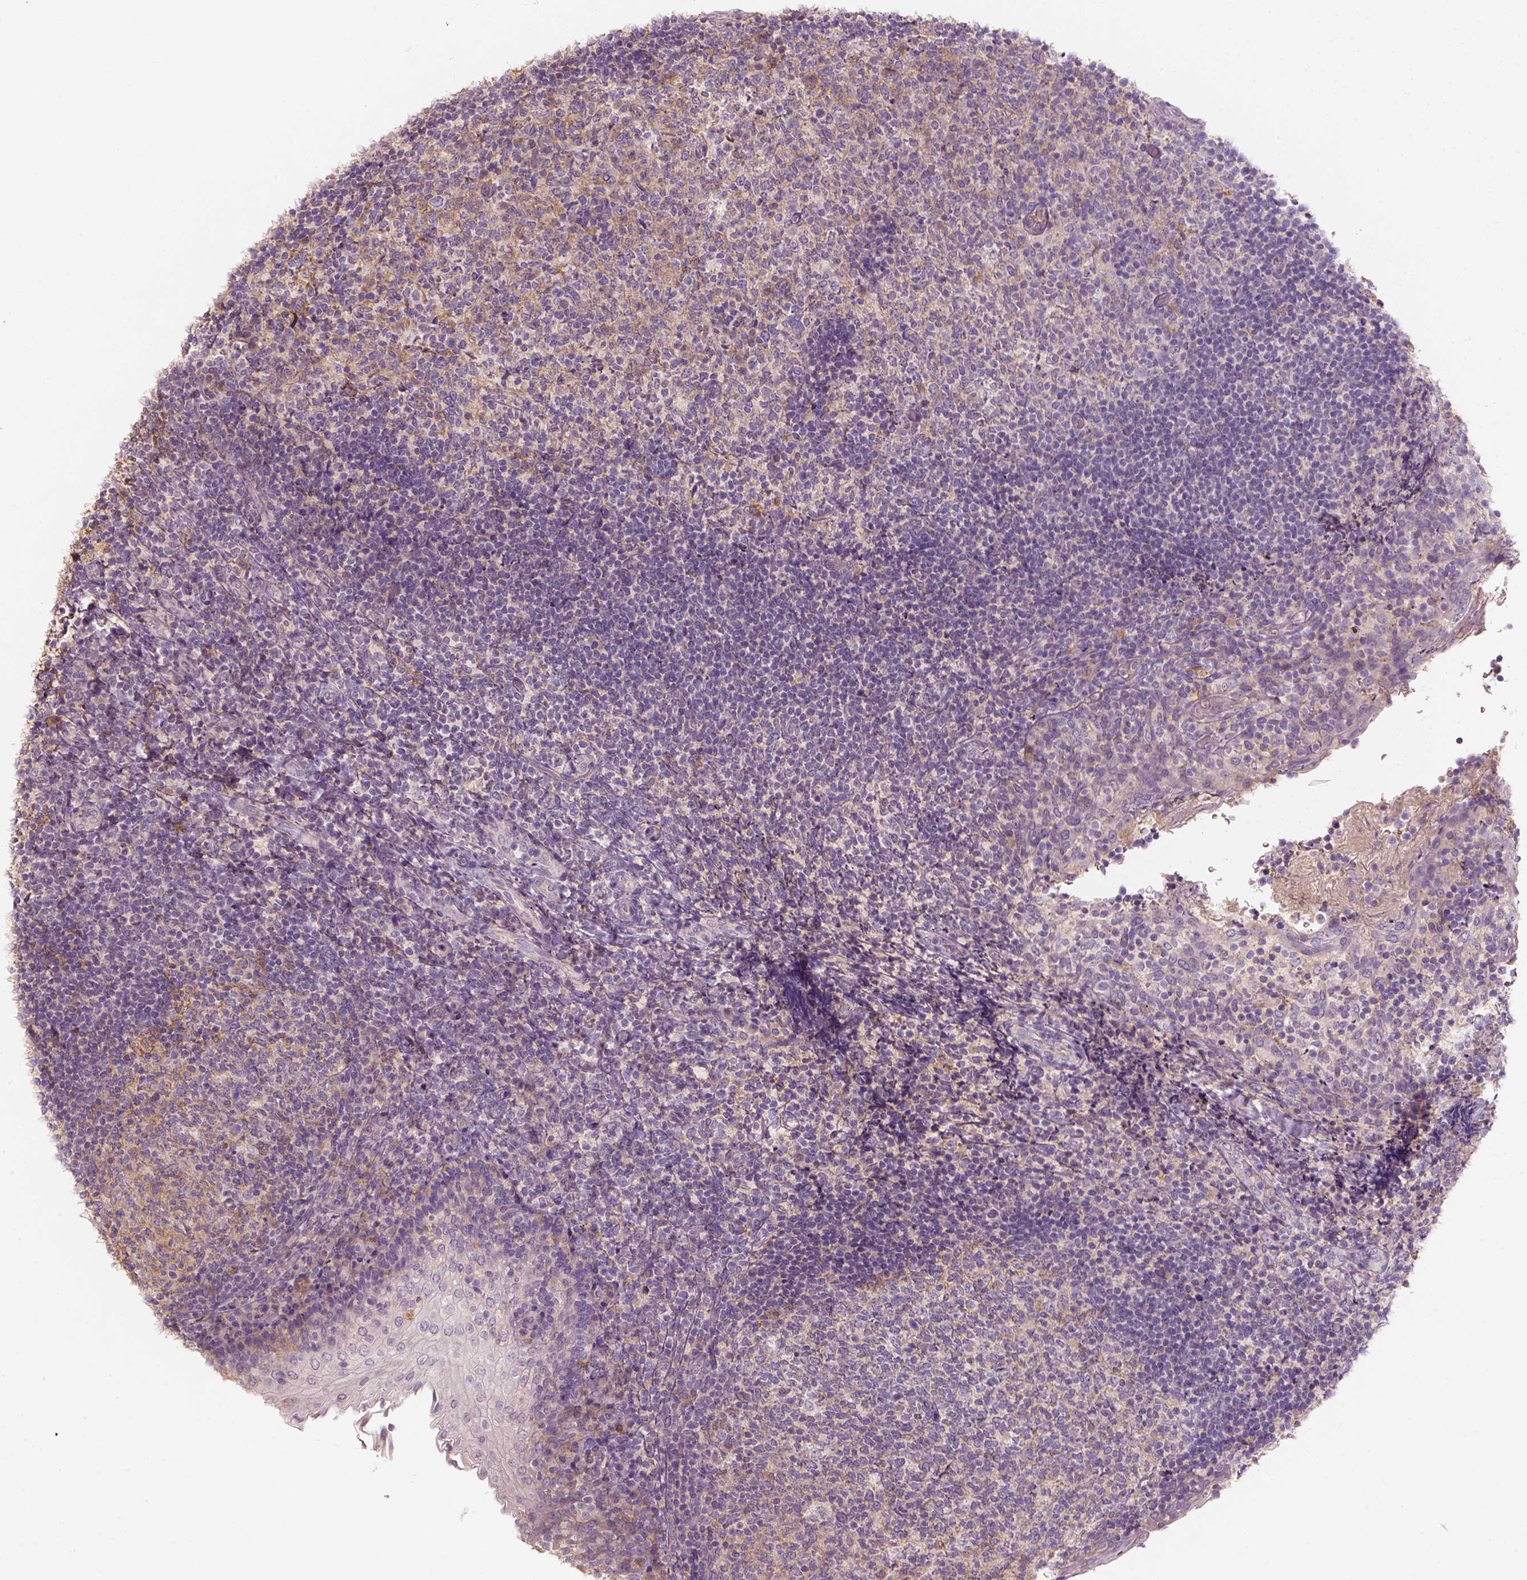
{"staining": {"intensity": "weak", "quantity": "<25%", "location": "cytoplasmic/membranous"}, "tissue": "tonsil", "cell_type": "Germinal center cells", "image_type": "normal", "snomed": [{"axis": "morphology", "description": "Normal tissue, NOS"}, {"axis": "topography", "description": "Tonsil"}], "caption": "The immunohistochemistry (IHC) photomicrograph has no significant positivity in germinal center cells of tonsil. Nuclei are stained in blue.", "gene": "AQP9", "patient": {"sex": "female", "age": 10}}